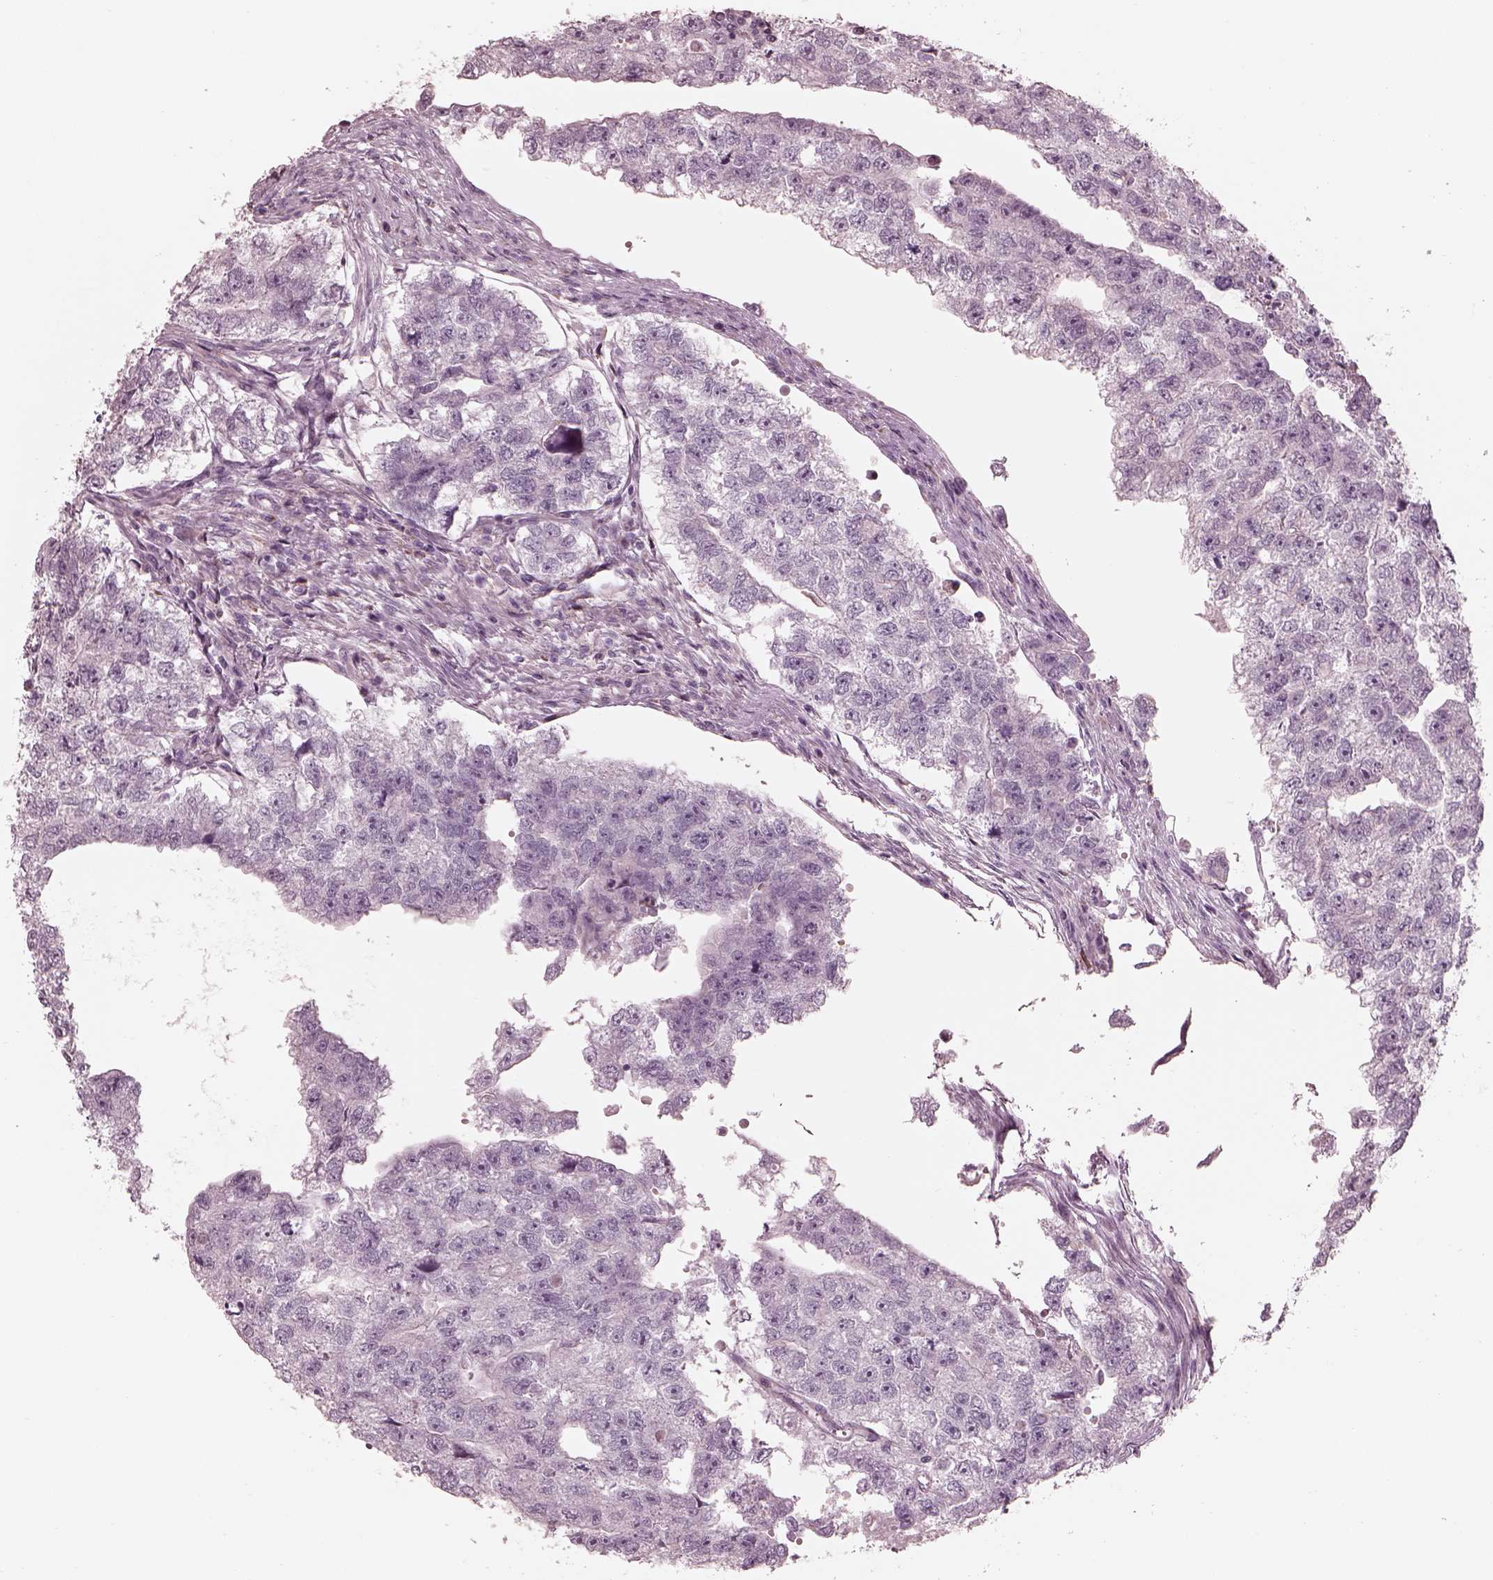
{"staining": {"intensity": "negative", "quantity": "none", "location": "none"}, "tissue": "testis cancer", "cell_type": "Tumor cells", "image_type": "cancer", "snomed": [{"axis": "morphology", "description": "Carcinoma, Embryonal, NOS"}, {"axis": "morphology", "description": "Teratoma, malignant, NOS"}, {"axis": "topography", "description": "Testis"}], "caption": "Human testis malignant teratoma stained for a protein using immunohistochemistry (IHC) exhibits no expression in tumor cells.", "gene": "CADM2", "patient": {"sex": "male", "age": 44}}